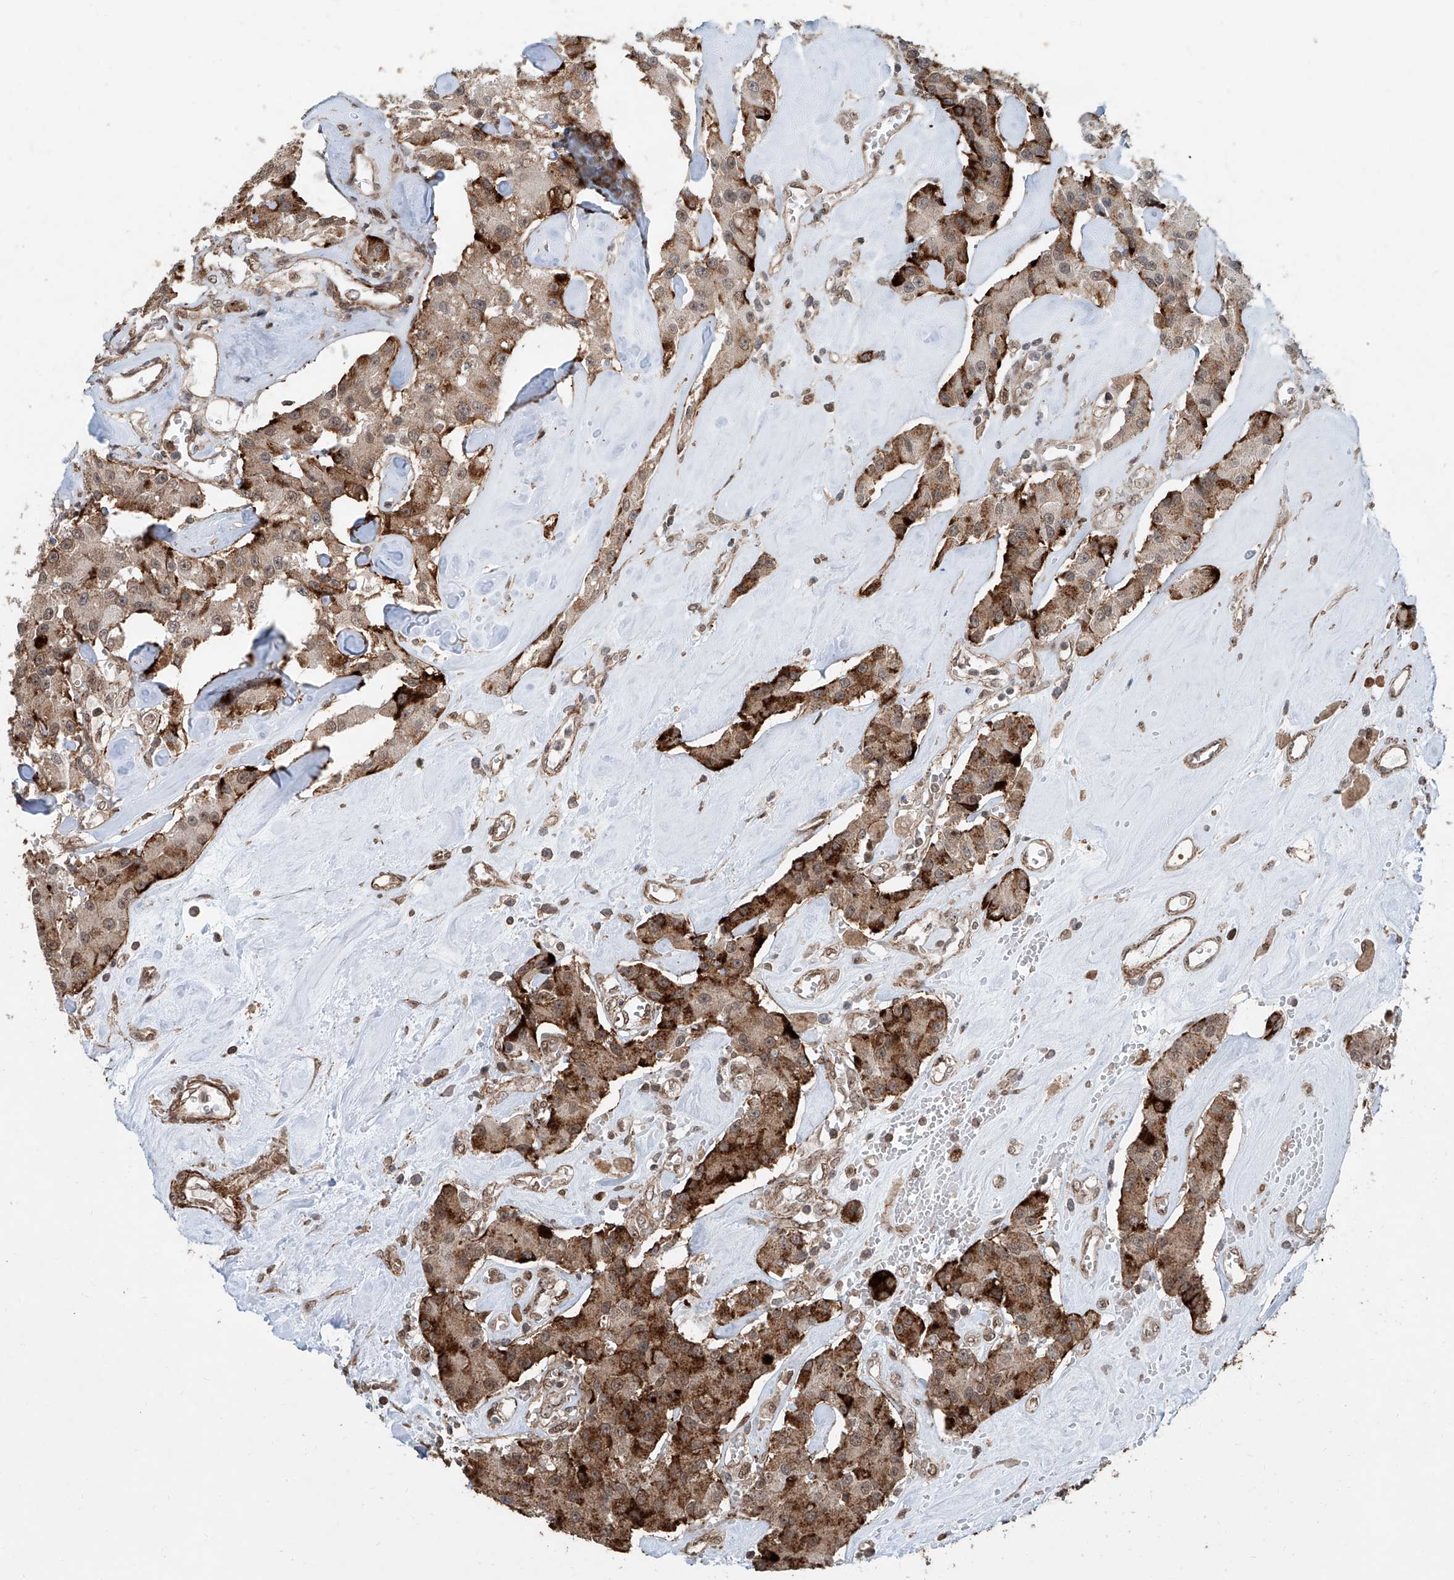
{"staining": {"intensity": "moderate", "quantity": ">75%", "location": "cytoplasmic/membranous,nuclear"}, "tissue": "carcinoid", "cell_type": "Tumor cells", "image_type": "cancer", "snomed": [{"axis": "morphology", "description": "Carcinoid, malignant, NOS"}, {"axis": "topography", "description": "Pancreas"}], "caption": "IHC of human carcinoid (malignant) shows medium levels of moderate cytoplasmic/membranous and nuclear expression in approximately >75% of tumor cells.", "gene": "SDE2", "patient": {"sex": "male", "age": 41}}